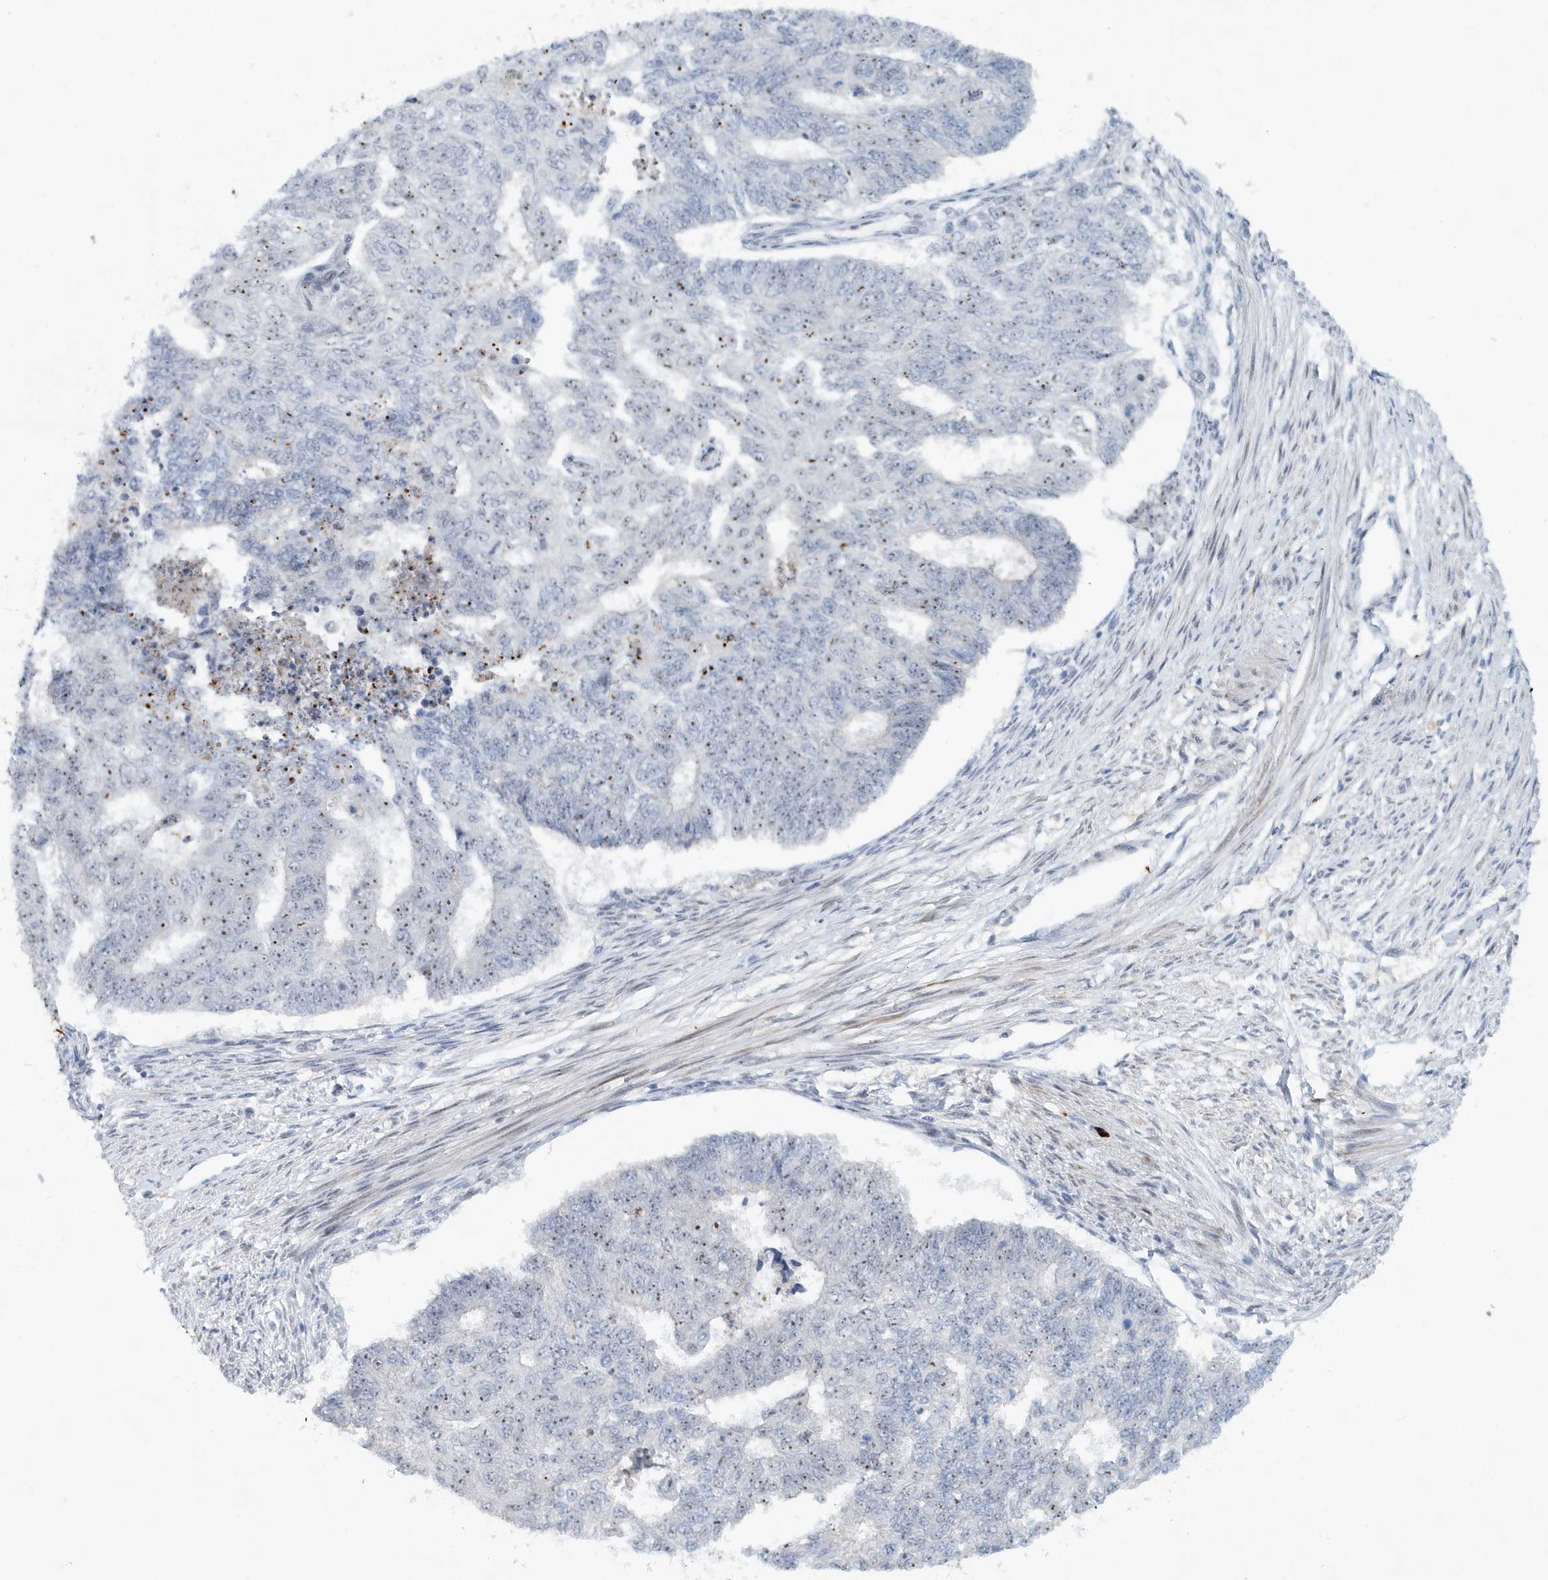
{"staining": {"intensity": "negative", "quantity": "none", "location": "none"}, "tissue": "endometrial cancer", "cell_type": "Tumor cells", "image_type": "cancer", "snomed": [{"axis": "morphology", "description": "Adenocarcinoma, NOS"}, {"axis": "topography", "description": "Endometrium"}], "caption": "High power microscopy micrograph of an IHC micrograph of endometrial cancer, revealing no significant positivity in tumor cells.", "gene": "ASCL4", "patient": {"sex": "female", "age": 32}}